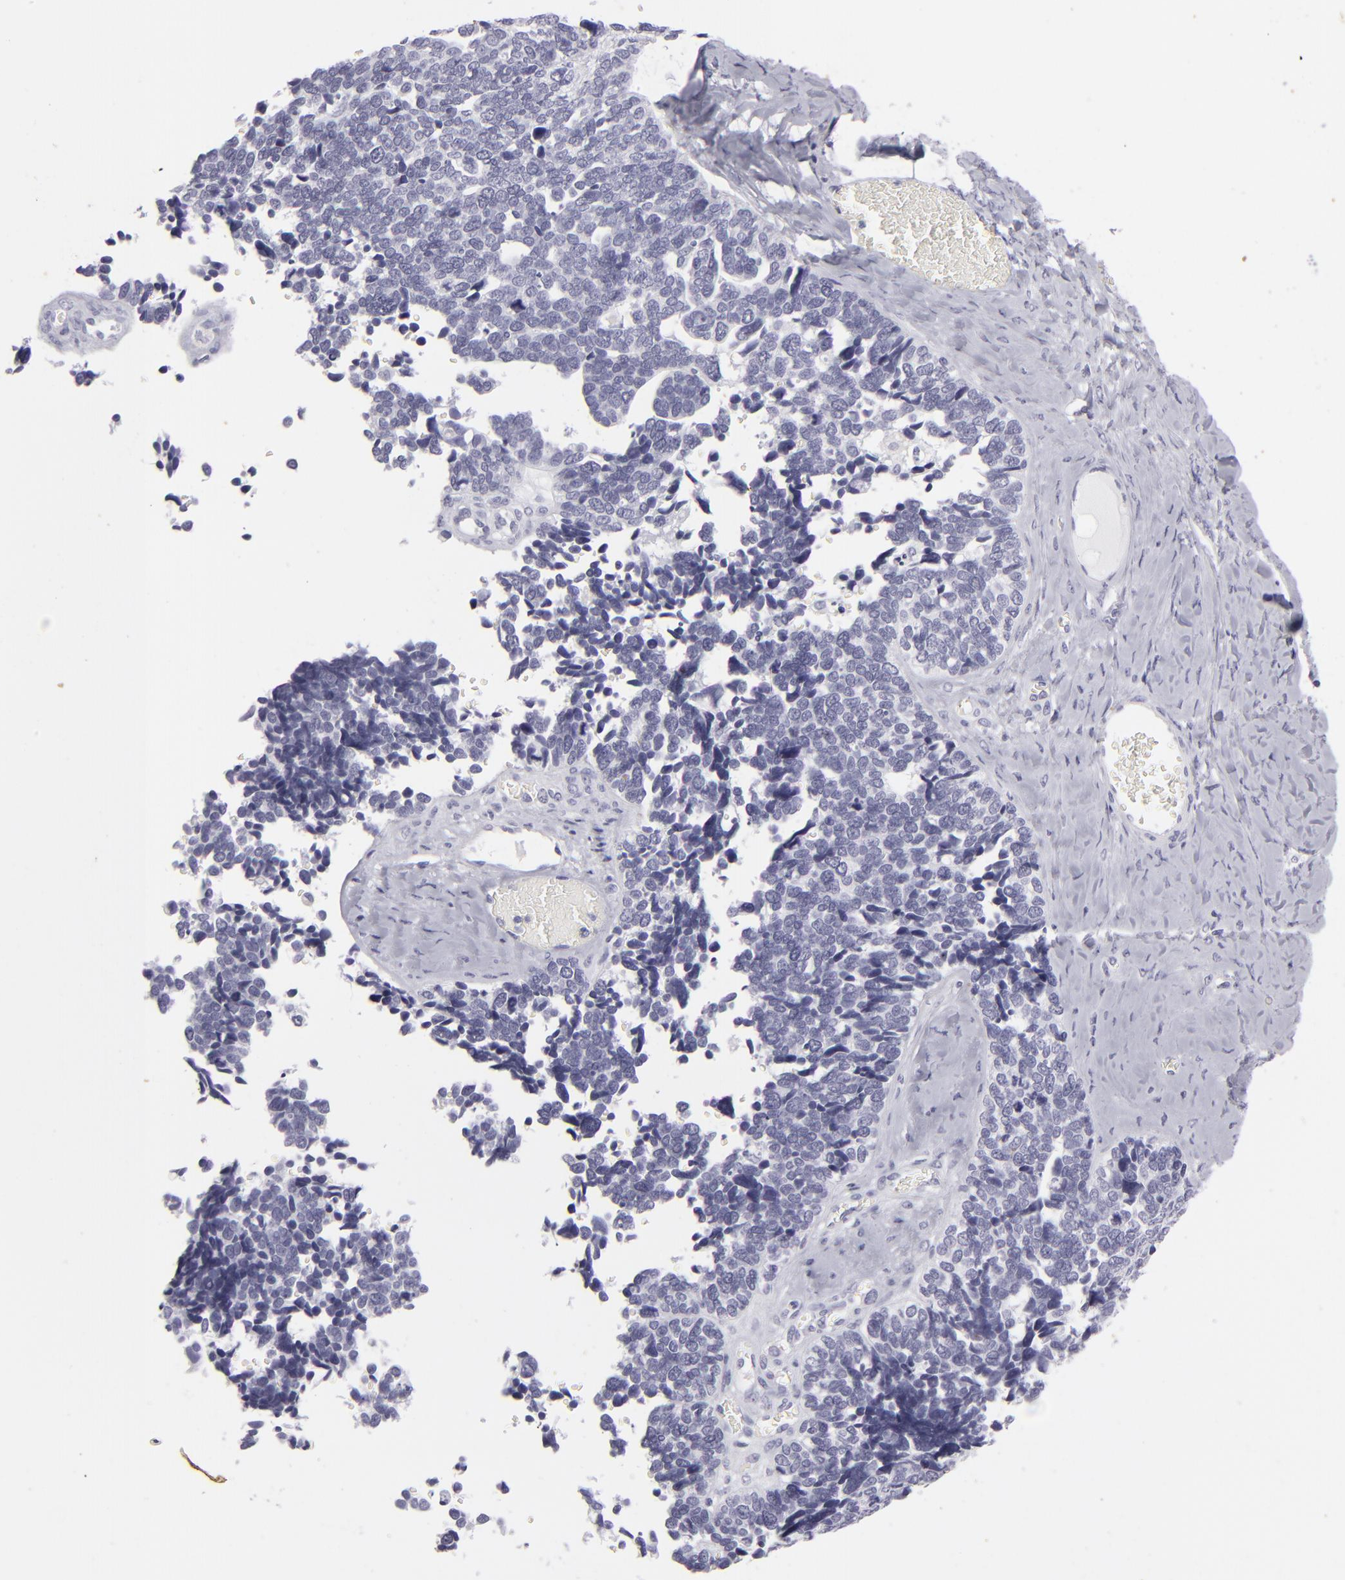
{"staining": {"intensity": "negative", "quantity": "none", "location": "none"}, "tissue": "ovarian cancer", "cell_type": "Tumor cells", "image_type": "cancer", "snomed": [{"axis": "morphology", "description": "Cystadenocarcinoma, serous, NOS"}, {"axis": "topography", "description": "Ovary"}], "caption": "Tumor cells are negative for brown protein staining in ovarian serous cystadenocarcinoma.", "gene": "KRT1", "patient": {"sex": "female", "age": 77}}